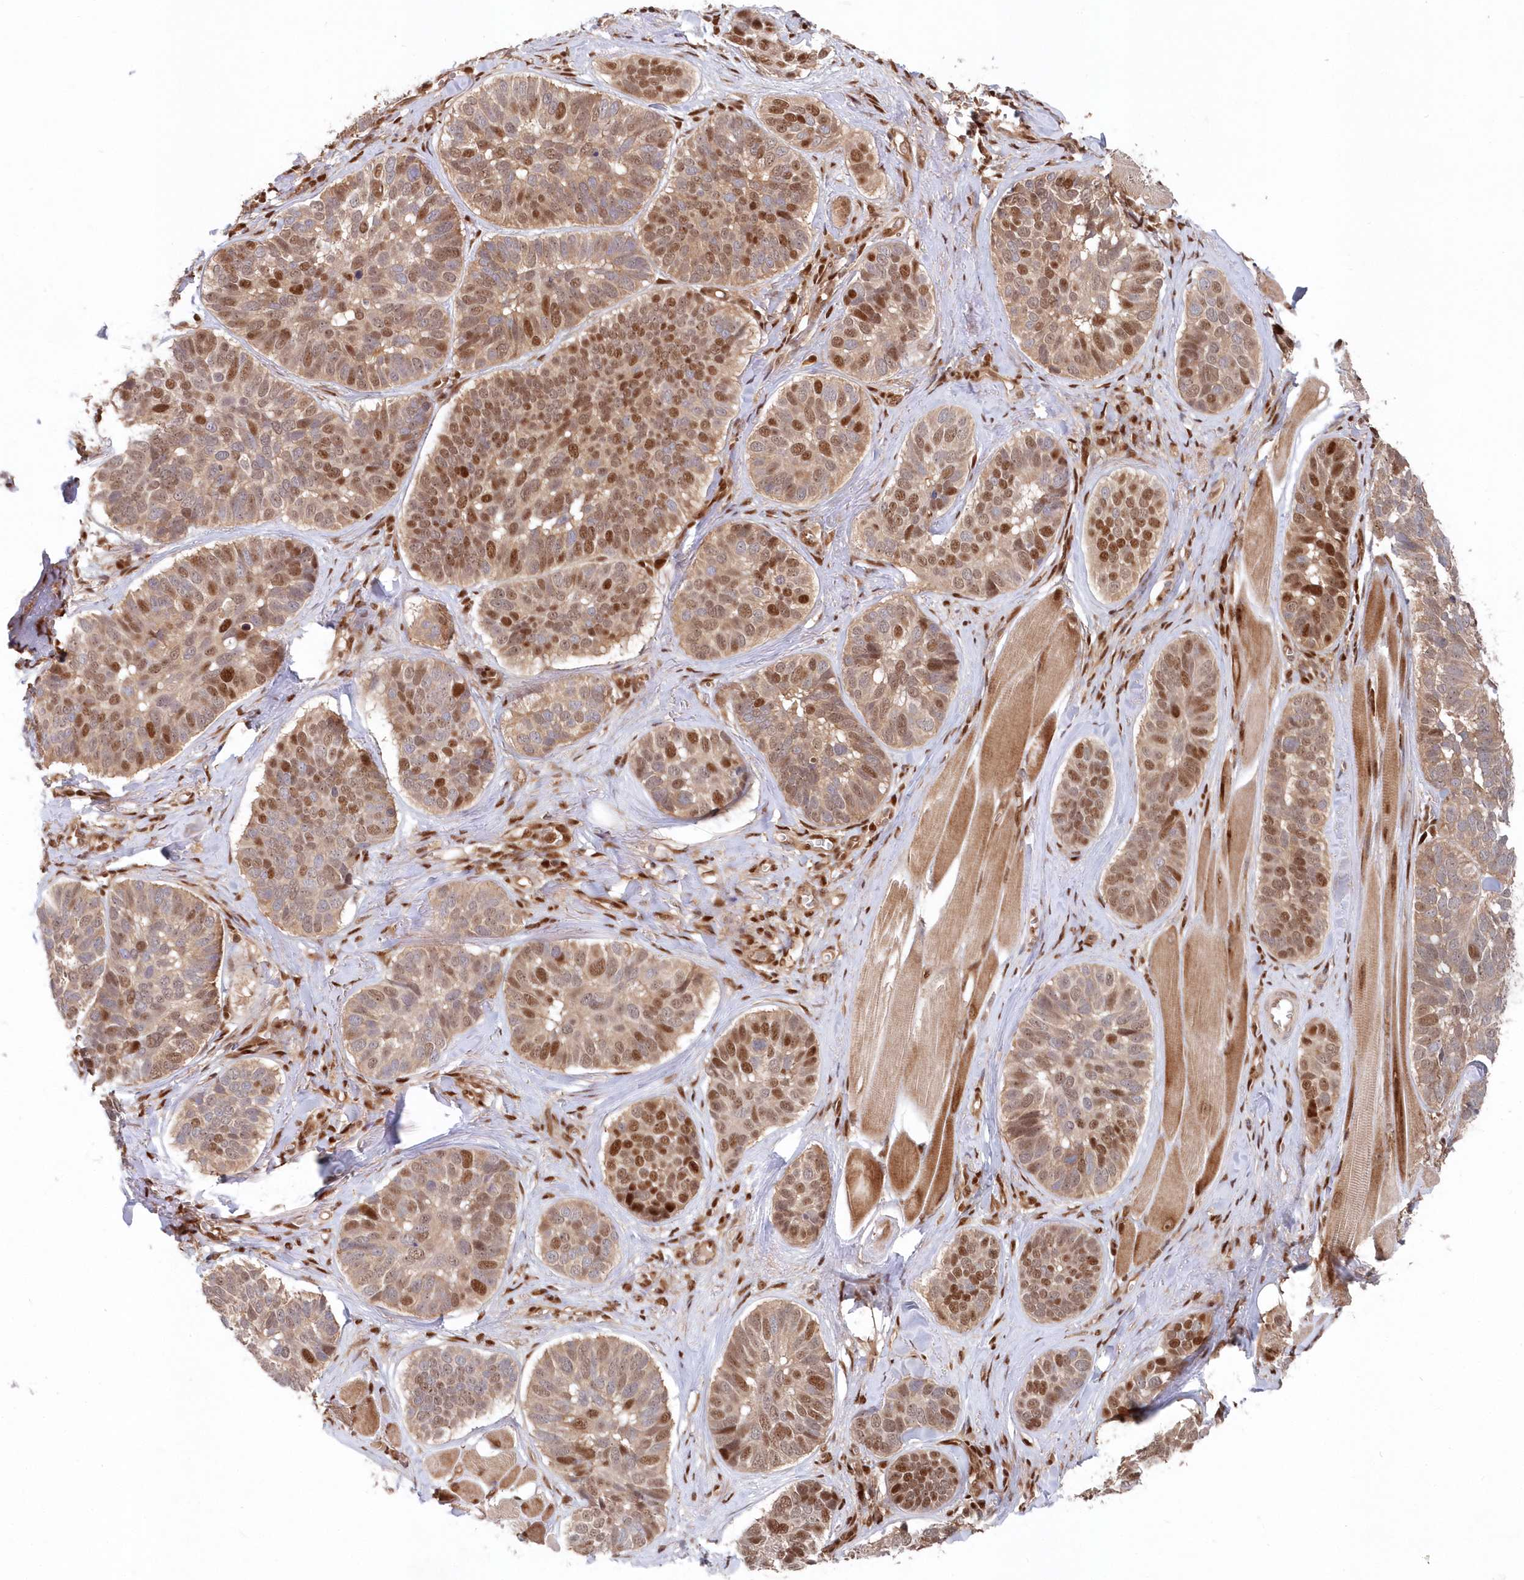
{"staining": {"intensity": "moderate", "quantity": ">75%", "location": "cytoplasmic/membranous,nuclear"}, "tissue": "skin cancer", "cell_type": "Tumor cells", "image_type": "cancer", "snomed": [{"axis": "morphology", "description": "Basal cell carcinoma"}, {"axis": "topography", "description": "Skin"}], "caption": "Protein positivity by immunohistochemistry shows moderate cytoplasmic/membranous and nuclear expression in approximately >75% of tumor cells in basal cell carcinoma (skin).", "gene": "ABHD14B", "patient": {"sex": "male", "age": 62}}